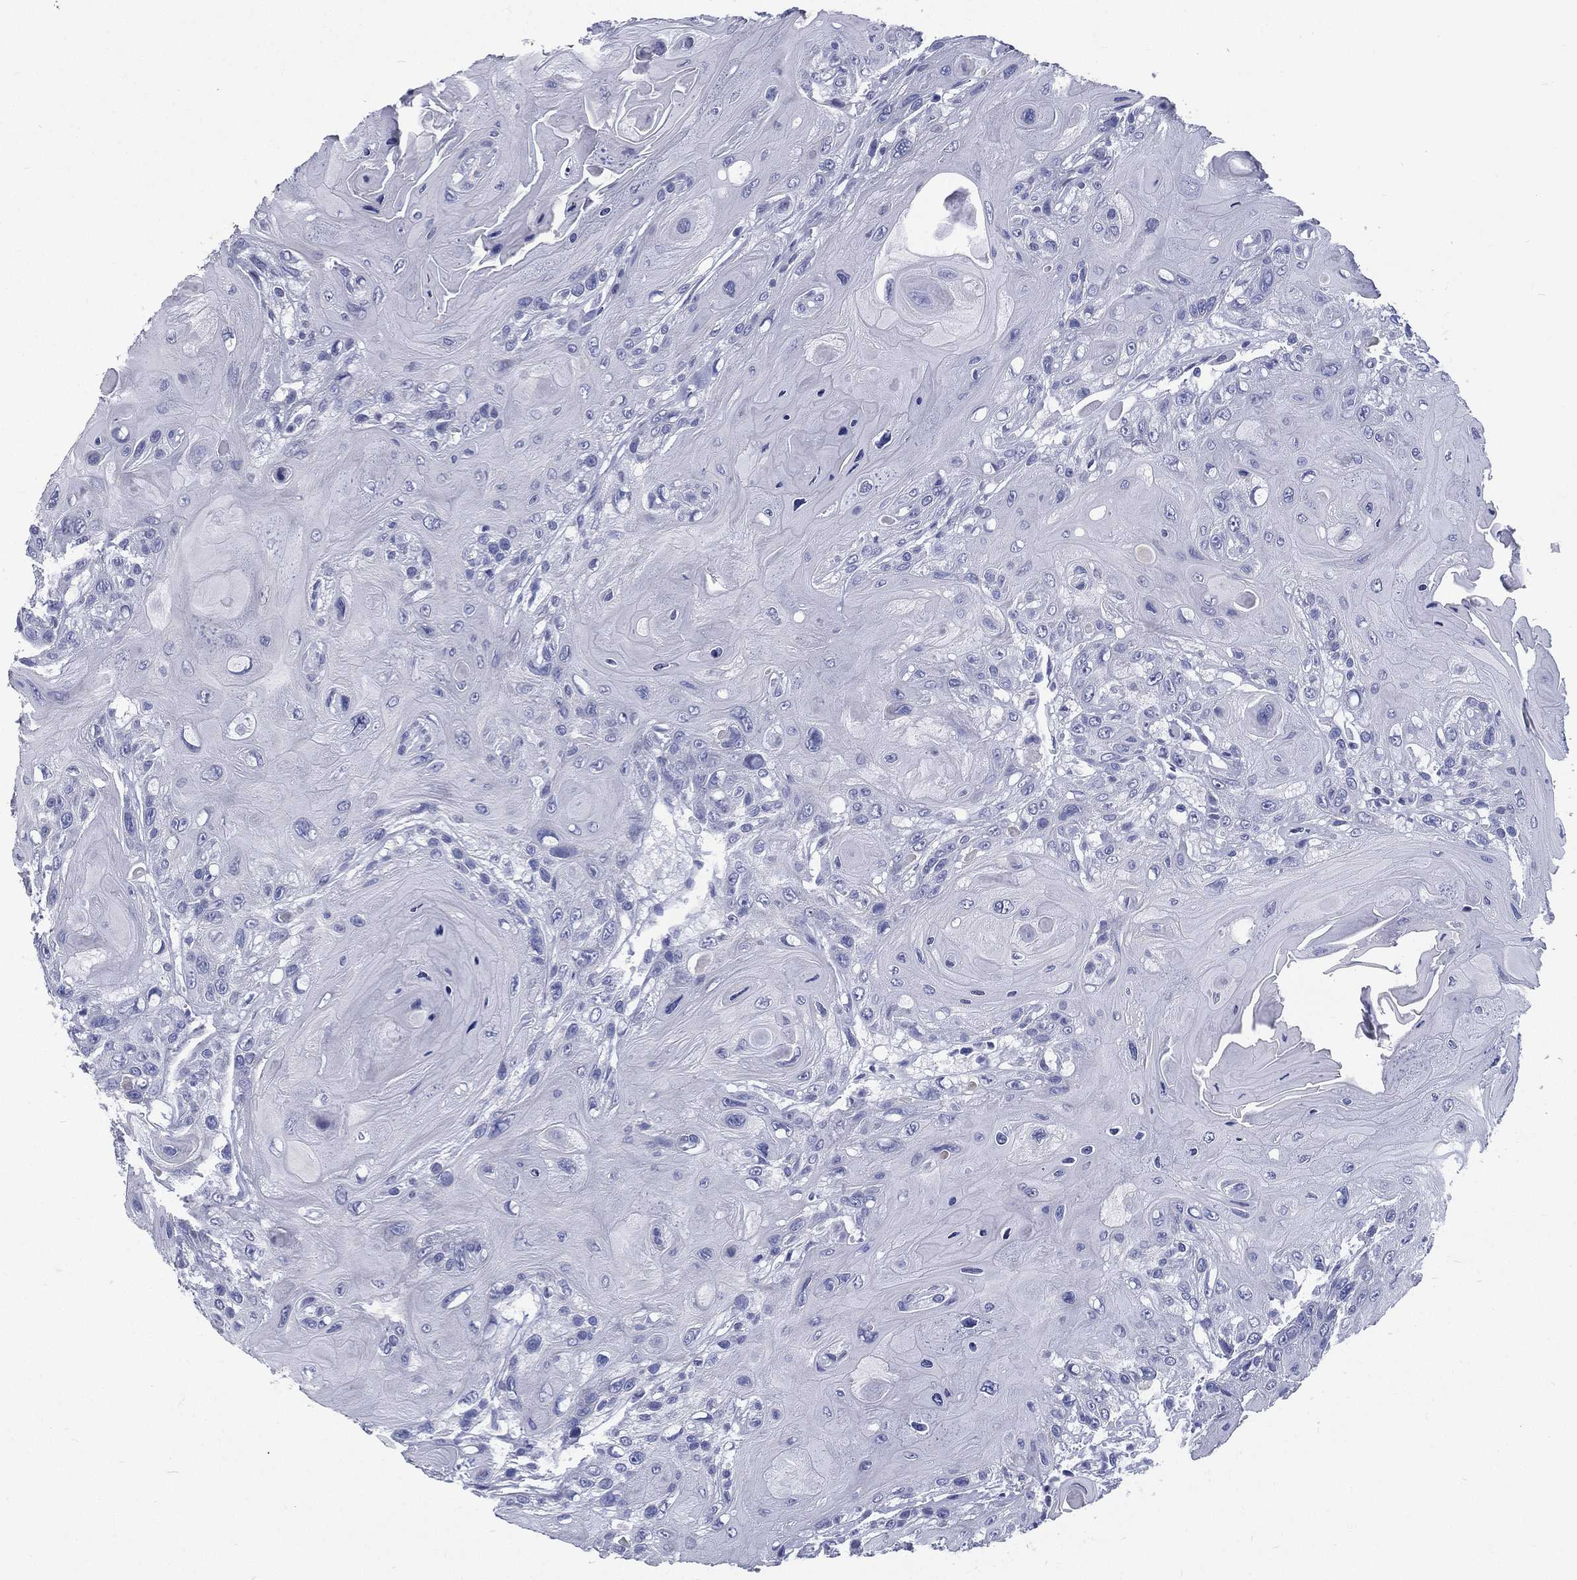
{"staining": {"intensity": "negative", "quantity": "none", "location": "none"}, "tissue": "head and neck cancer", "cell_type": "Tumor cells", "image_type": "cancer", "snomed": [{"axis": "morphology", "description": "Squamous cell carcinoma, NOS"}, {"axis": "topography", "description": "Head-Neck"}], "caption": "The micrograph reveals no significant expression in tumor cells of head and neck squamous cell carcinoma.", "gene": "RSPH4A", "patient": {"sex": "female", "age": 59}}